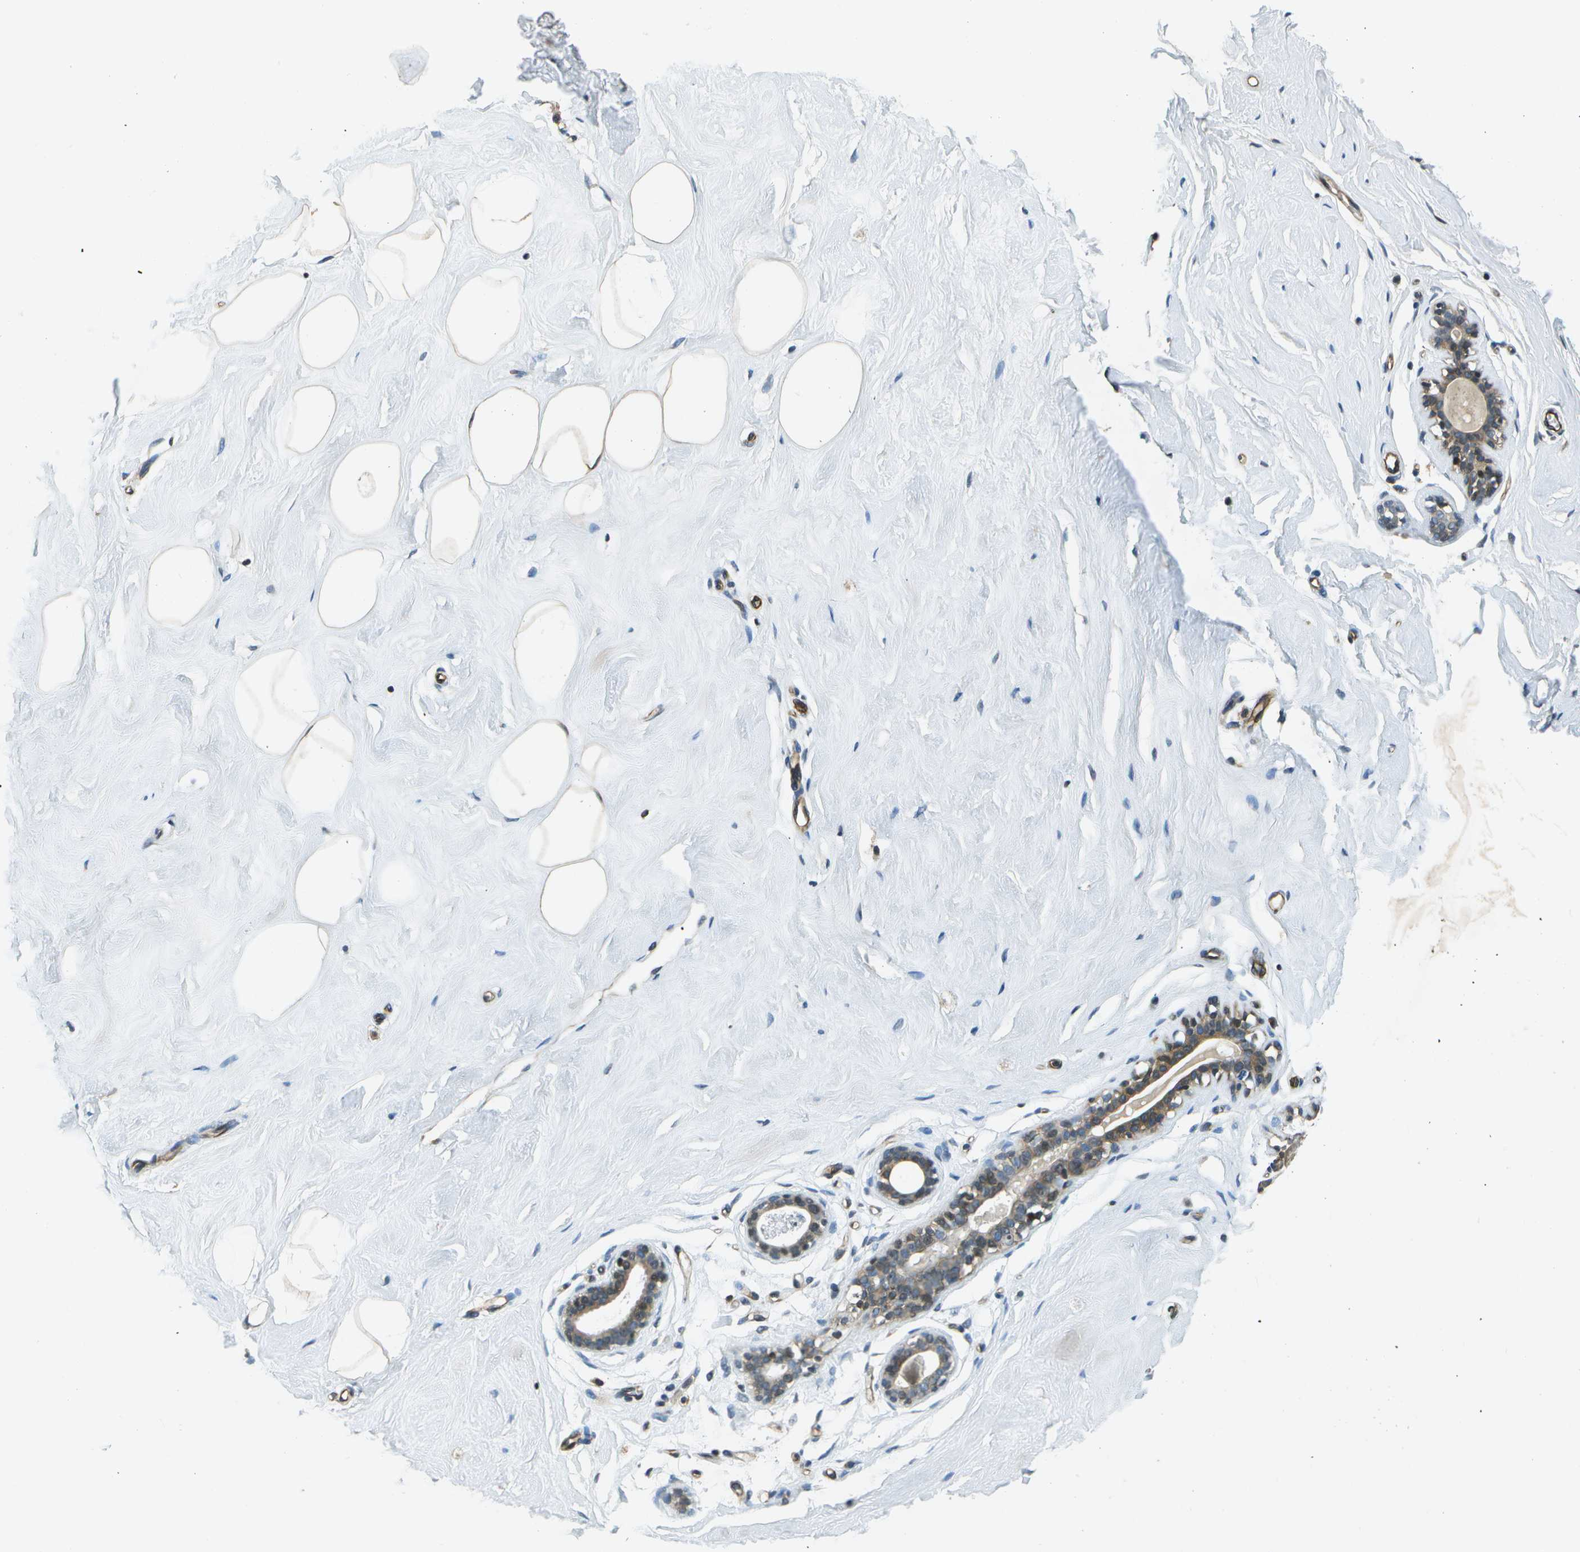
{"staining": {"intensity": "moderate", "quantity": ">75%", "location": "nuclear"}, "tissue": "breast", "cell_type": "Adipocytes", "image_type": "normal", "snomed": [{"axis": "morphology", "description": "Normal tissue, NOS"}, {"axis": "topography", "description": "Breast"}], "caption": "Breast was stained to show a protein in brown. There is medium levels of moderate nuclear expression in about >75% of adipocytes.", "gene": "ESYT1", "patient": {"sex": "female", "age": 23}}